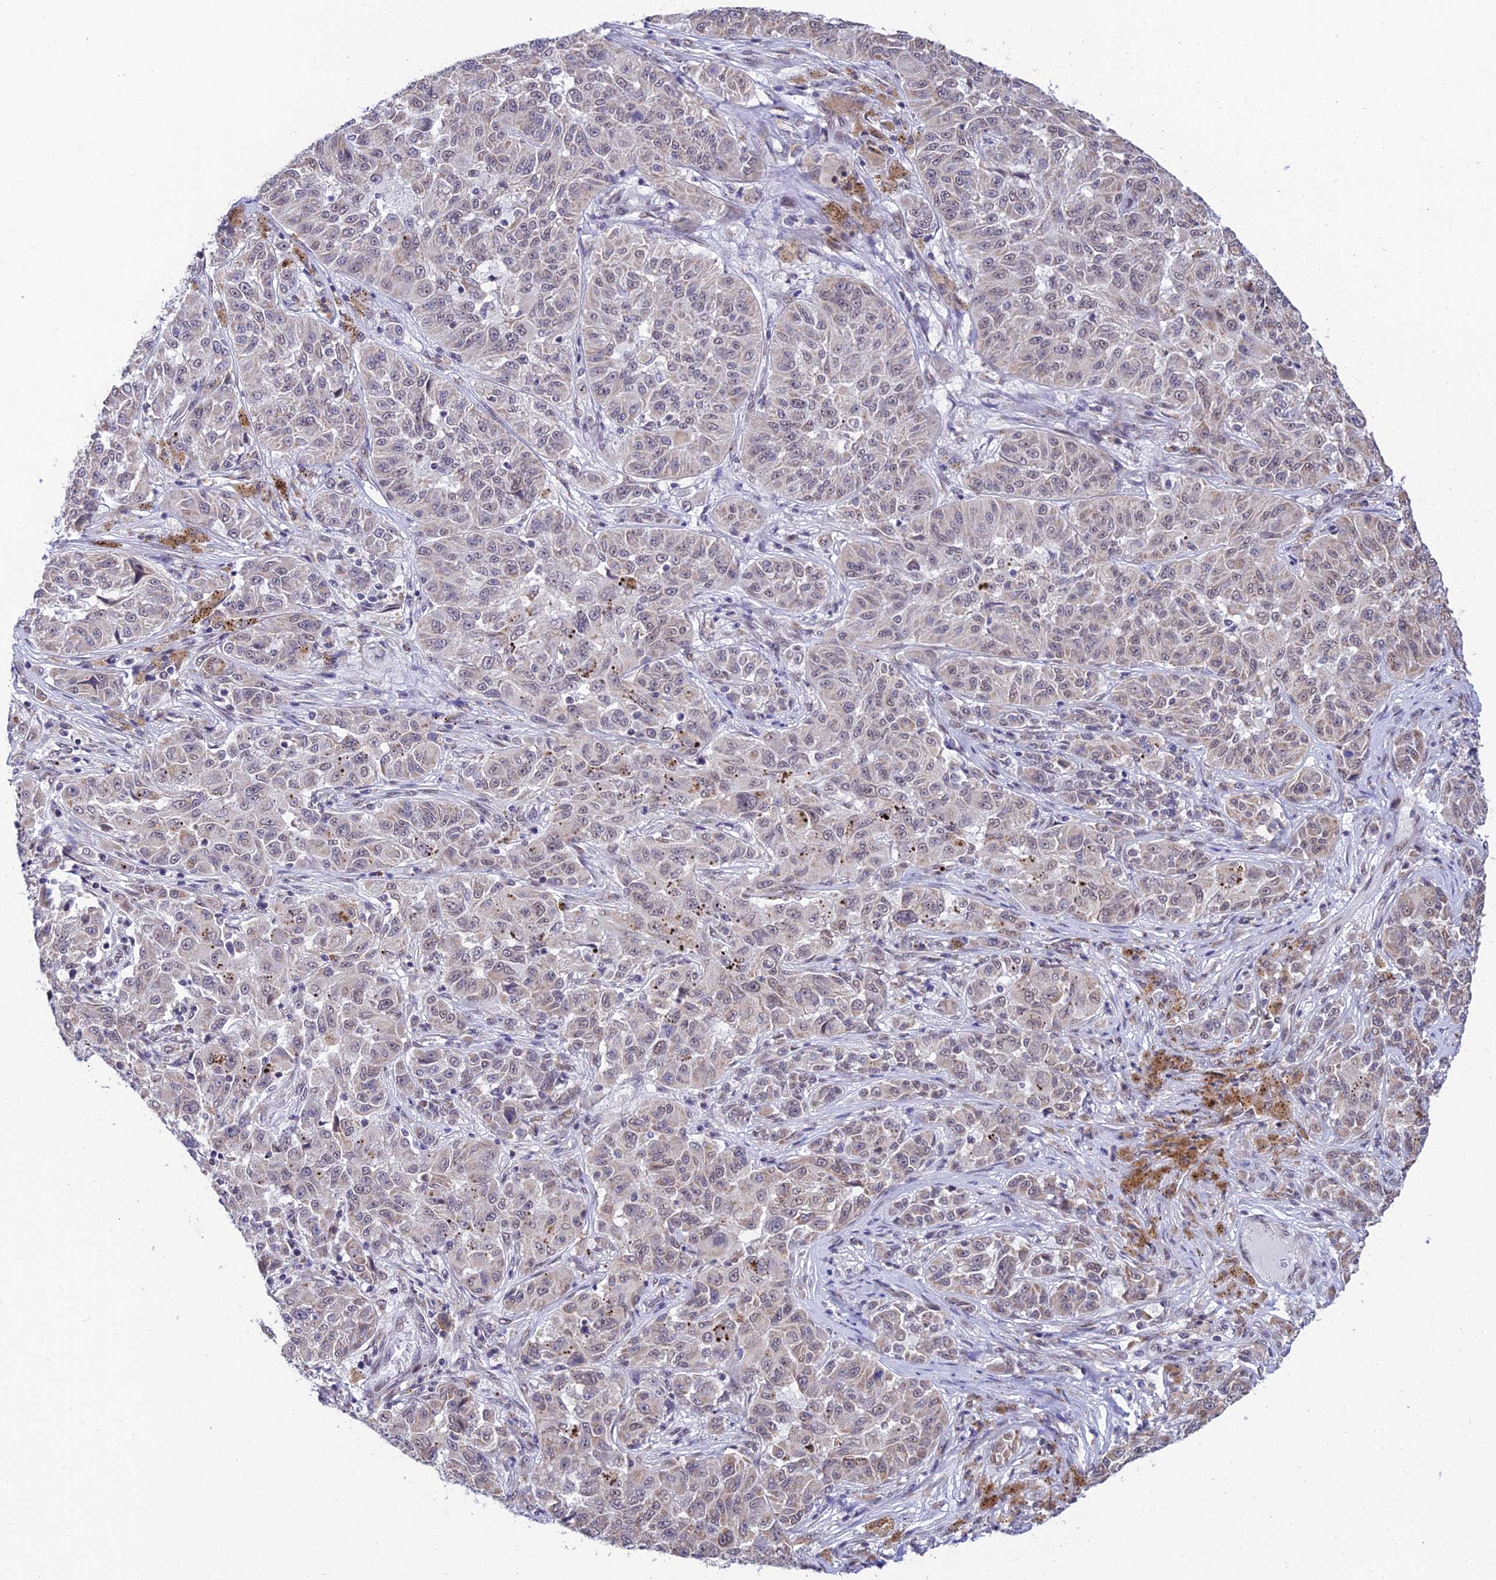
{"staining": {"intensity": "weak", "quantity": "<25%", "location": "cytoplasmic/membranous,nuclear"}, "tissue": "melanoma", "cell_type": "Tumor cells", "image_type": "cancer", "snomed": [{"axis": "morphology", "description": "Malignant melanoma, NOS"}, {"axis": "topography", "description": "Skin"}], "caption": "The immunohistochemistry (IHC) image has no significant positivity in tumor cells of malignant melanoma tissue. (DAB (3,3'-diaminobenzidine) immunohistochemistry visualized using brightfield microscopy, high magnification).", "gene": "C2orf49", "patient": {"sex": "male", "age": 53}}